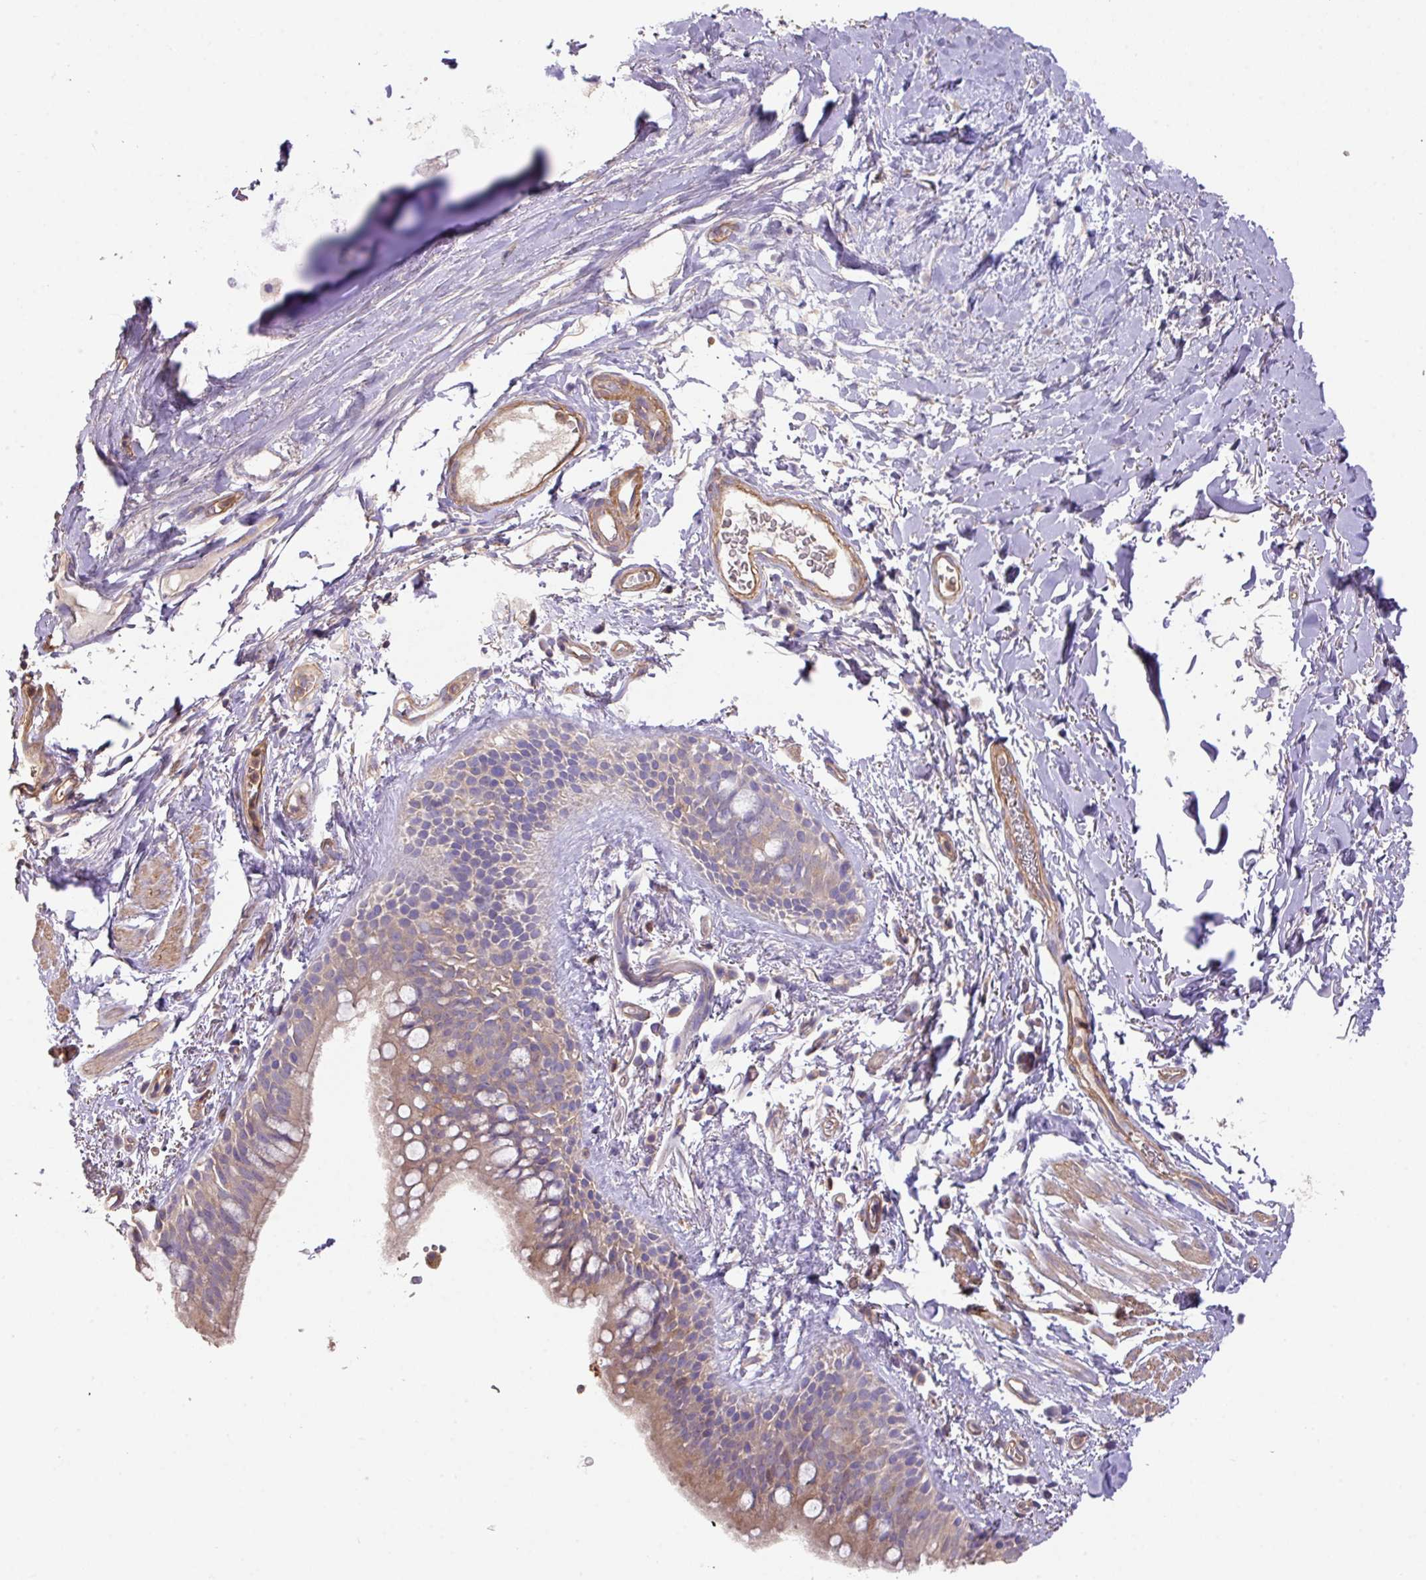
{"staining": {"intensity": "weak", "quantity": ">75%", "location": "cytoplasmic/membranous"}, "tissue": "bronchus", "cell_type": "Respiratory epithelial cells", "image_type": "normal", "snomed": [{"axis": "morphology", "description": "Normal tissue, NOS"}, {"axis": "morphology", "description": "Squamous cell carcinoma, NOS"}, {"axis": "topography", "description": "Bronchus"}, {"axis": "topography", "description": "Lung"}], "caption": "Immunohistochemistry (IHC) (DAB (3,3'-diaminobenzidine)) staining of normal bronchus demonstrates weak cytoplasmic/membranous protein expression in about >75% of respiratory epithelial cells. (DAB IHC with brightfield microscopy, high magnification).", "gene": "CALML4", "patient": {"sex": "female", "age": 70}}